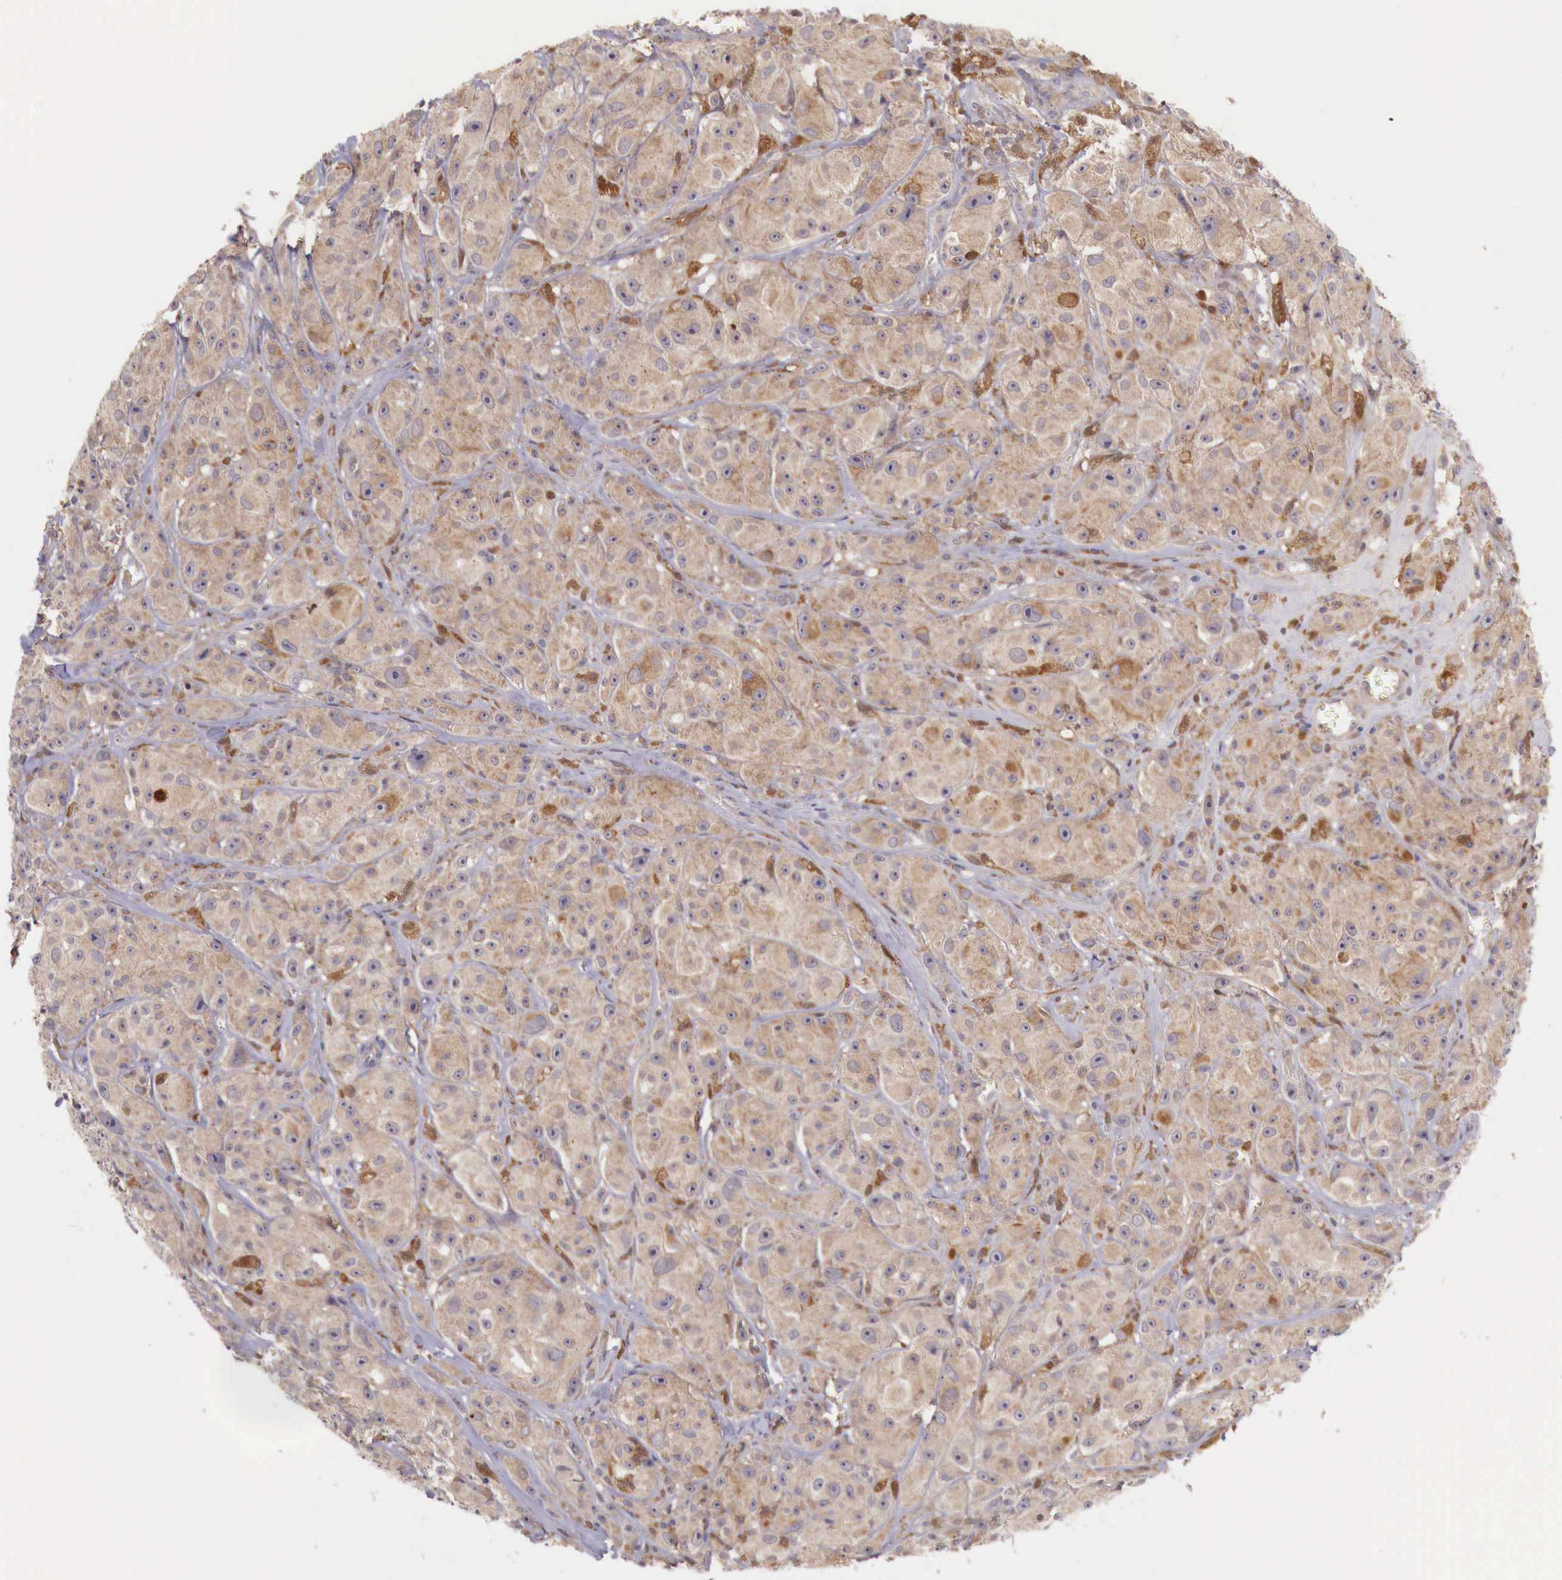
{"staining": {"intensity": "weak", "quantity": ">75%", "location": "cytoplasmic/membranous"}, "tissue": "melanoma", "cell_type": "Tumor cells", "image_type": "cancer", "snomed": [{"axis": "morphology", "description": "Malignant melanoma, NOS"}, {"axis": "topography", "description": "Skin"}], "caption": "Protein staining of melanoma tissue shows weak cytoplasmic/membranous expression in approximately >75% of tumor cells. Using DAB (brown) and hematoxylin (blue) stains, captured at high magnification using brightfield microscopy.", "gene": "GAB2", "patient": {"sex": "male", "age": 56}}